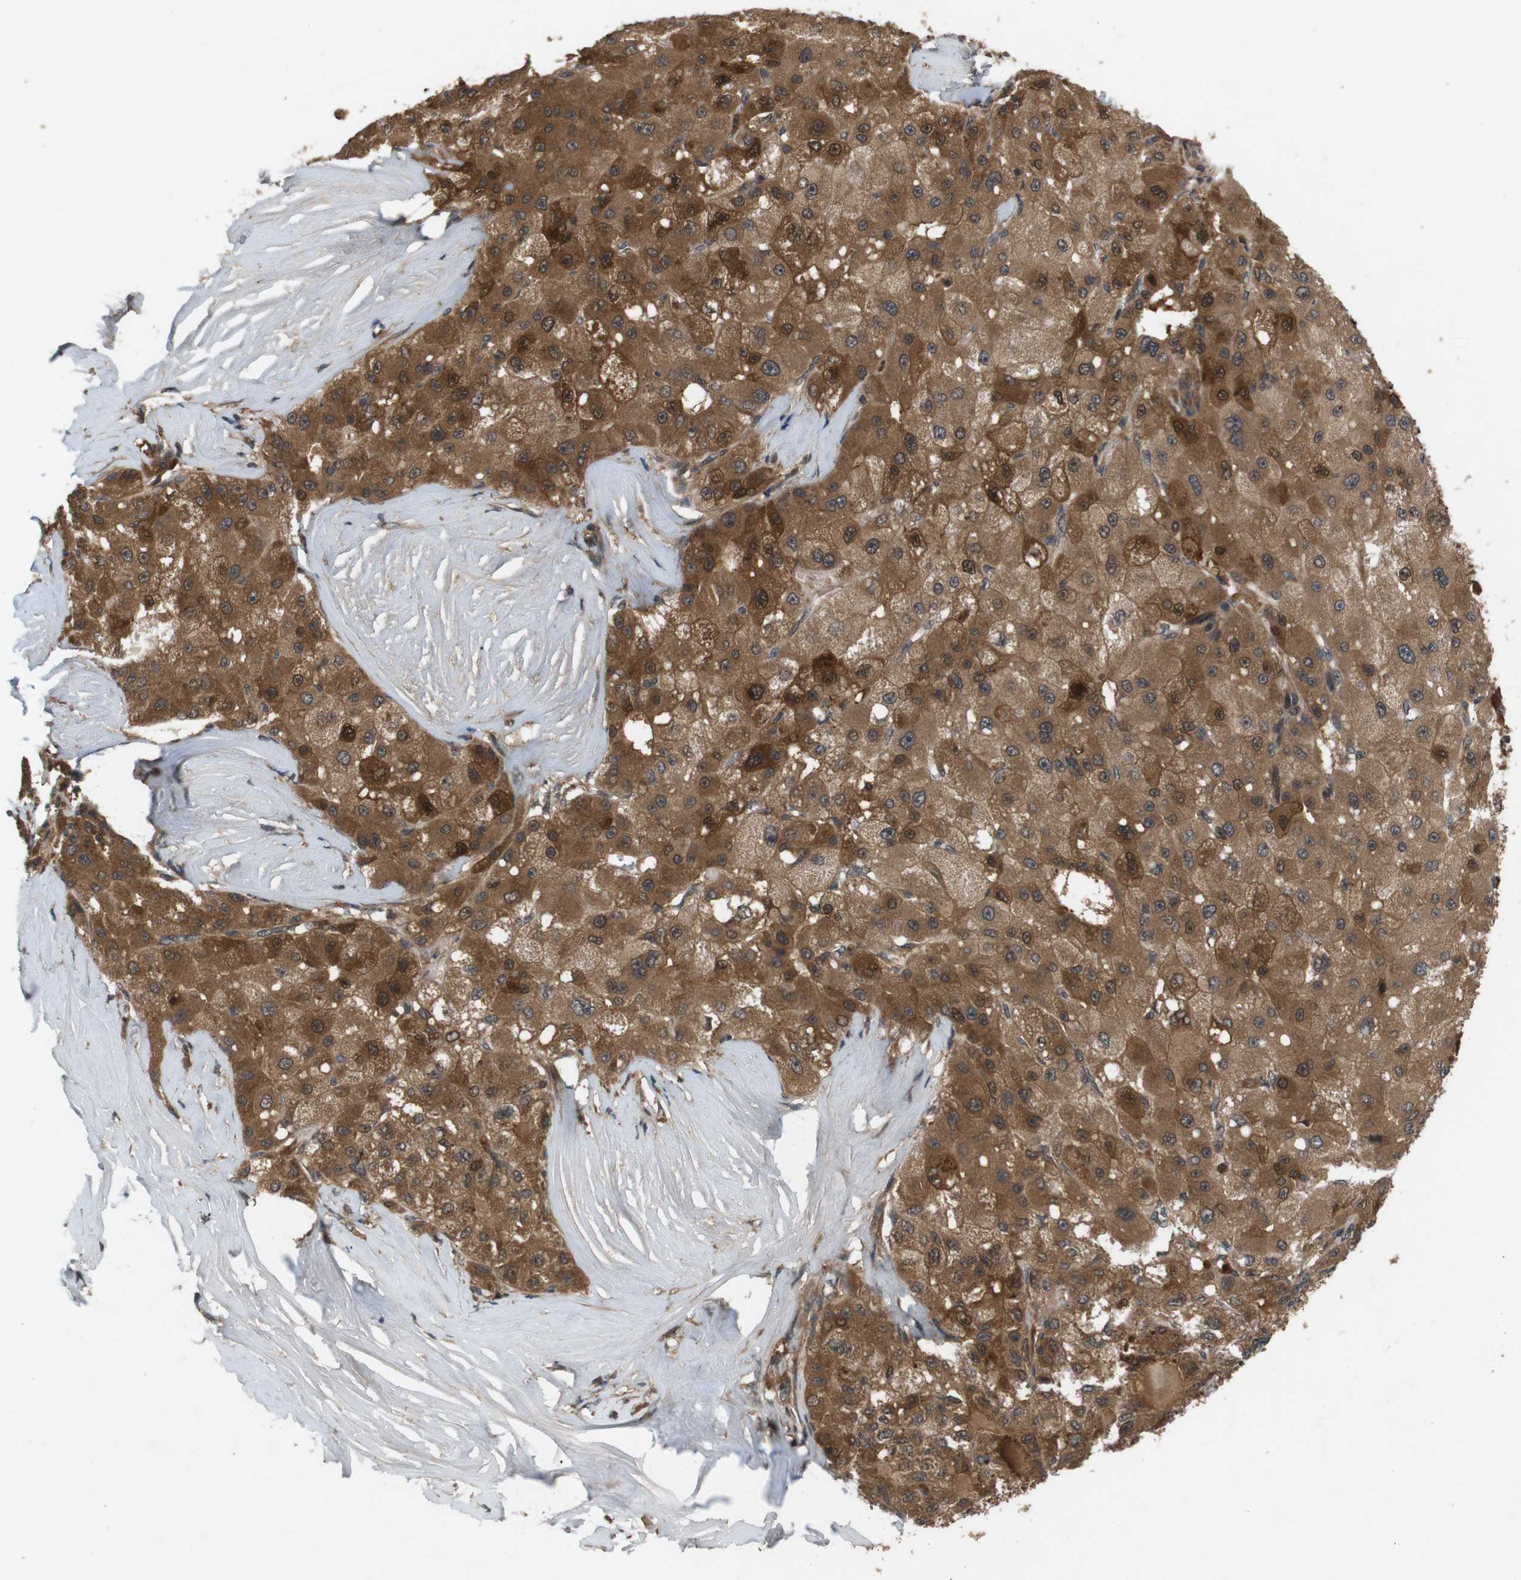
{"staining": {"intensity": "moderate", "quantity": ">75%", "location": "cytoplasmic/membranous"}, "tissue": "liver cancer", "cell_type": "Tumor cells", "image_type": "cancer", "snomed": [{"axis": "morphology", "description": "Carcinoma, Hepatocellular, NOS"}, {"axis": "topography", "description": "Liver"}], "caption": "Hepatocellular carcinoma (liver) stained with DAB immunohistochemistry shows medium levels of moderate cytoplasmic/membranous staining in approximately >75% of tumor cells.", "gene": "NFKBIE", "patient": {"sex": "male", "age": 80}}